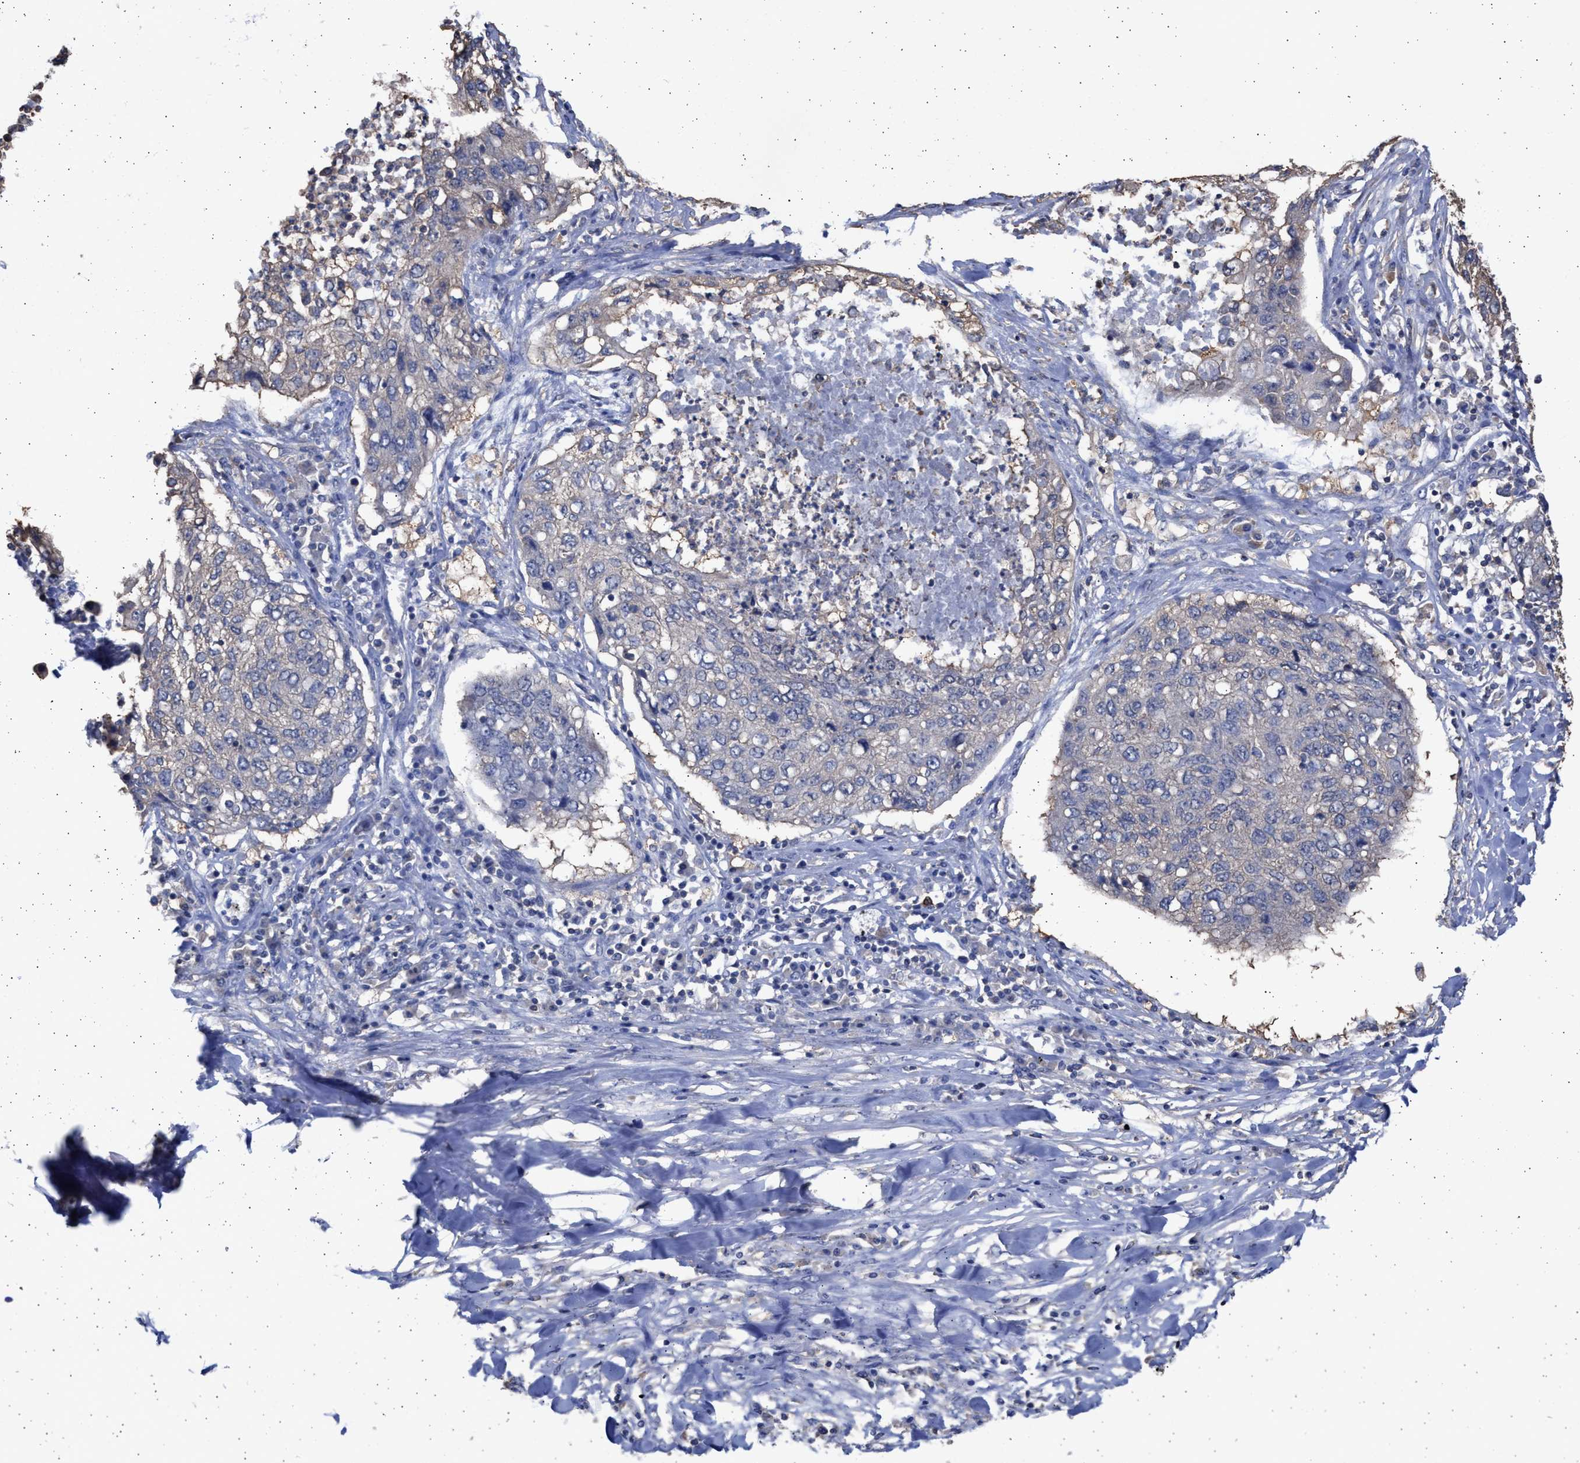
{"staining": {"intensity": "weak", "quantity": "<25%", "location": "cytoplasmic/membranous"}, "tissue": "lung cancer", "cell_type": "Tumor cells", "image_type": "cancer", "snomed": [{"axis": "morphology", "description": "Squamous cell carcinoma, NOS"}, {"axis": "topography", "description": "Lung"}], "caption": "Lung cancer (squamous cell carcinoma) stained for a protein using immunohistochemistry (IHC) shows no positivity tumor cells.", "gene": "ALDOC", "patient": {"sex": "female", "age": 63}}